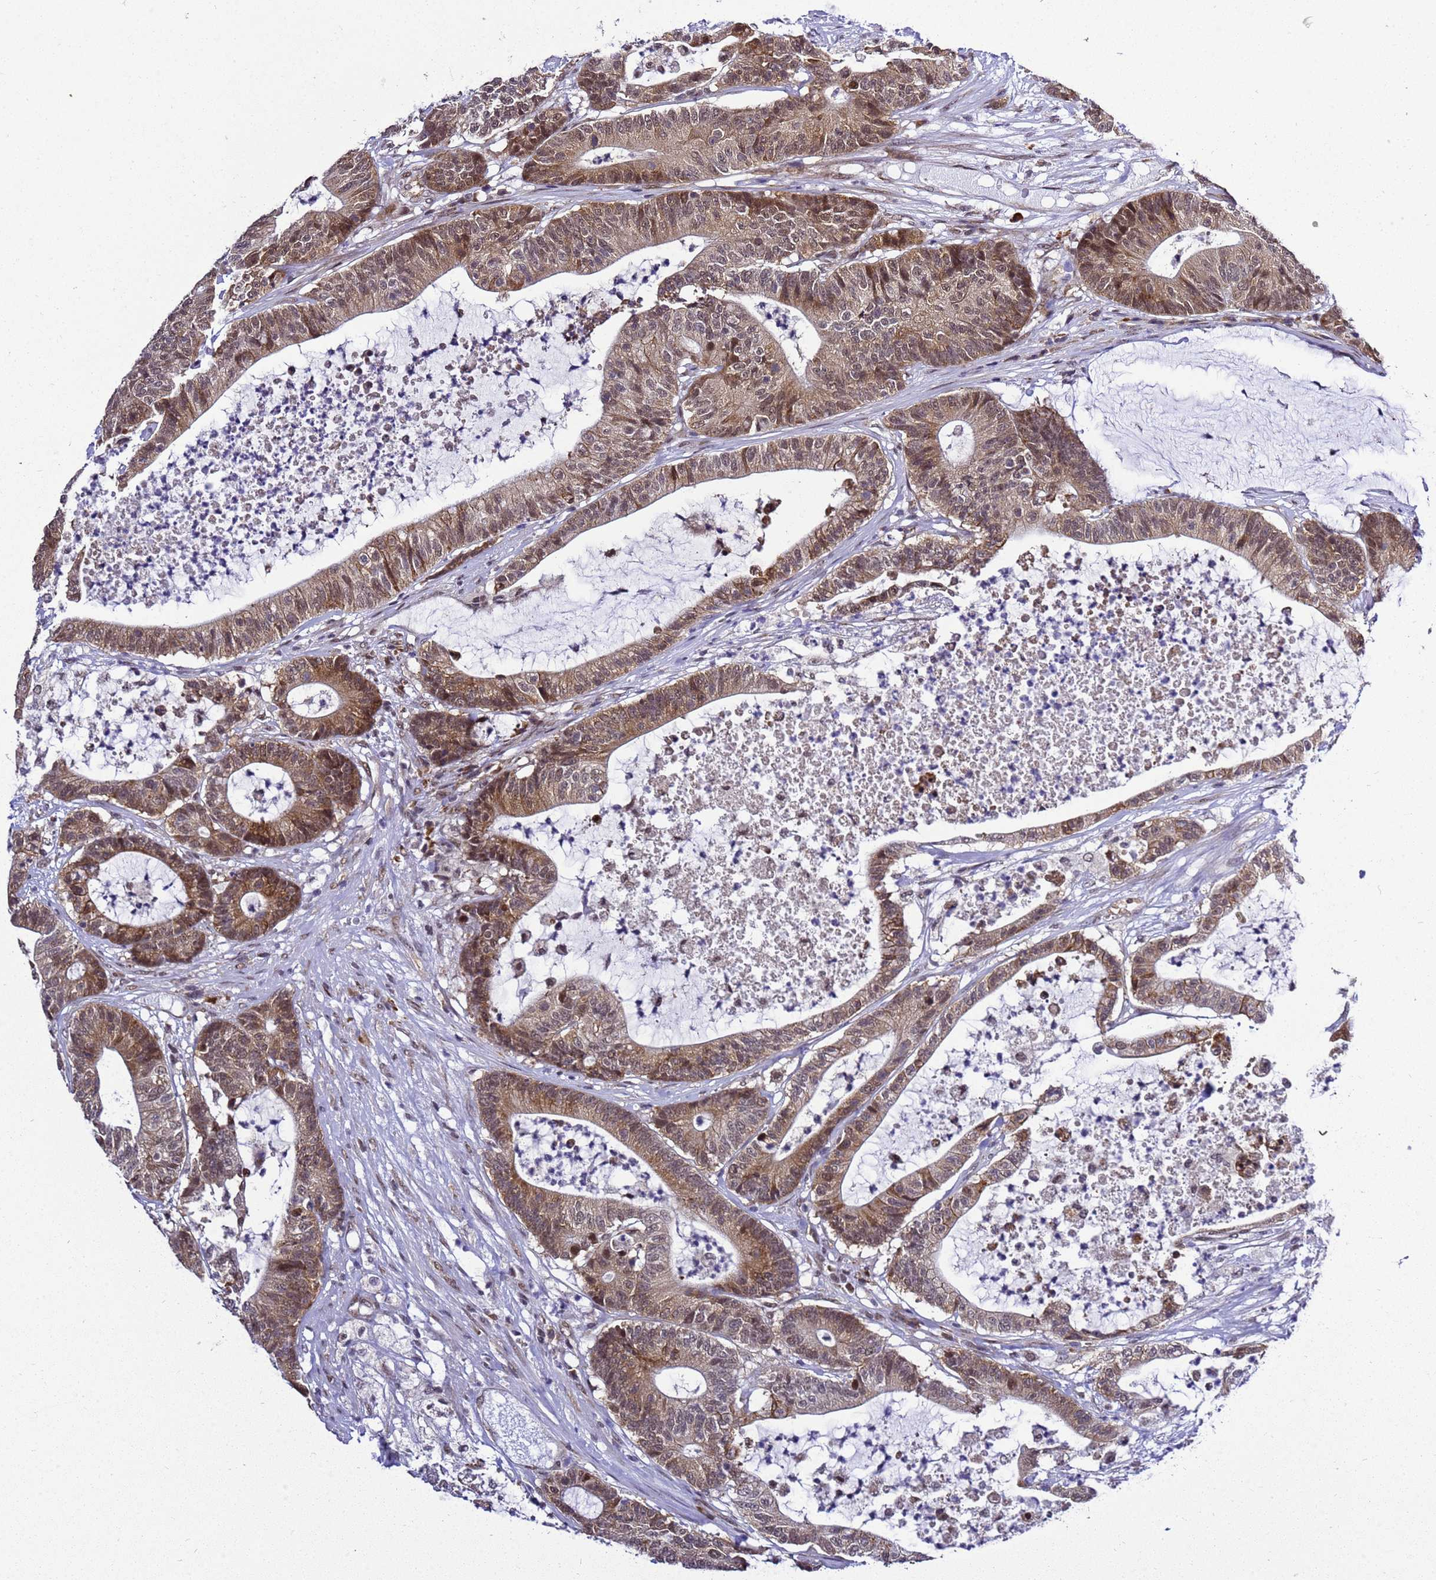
{"staining": {"intensity": "moderate", "quantity": ">75%", "location": "cytoplasmic/membranous,nuclear"}, "tissue": "colorectal cancer", "cell_type": "Tumor cells", "image_type": "cancer", "snomed": [{"axis": "morphology", "description": "Adenocarcinoma, NOS"}, {"axis": "topography", "description": "Colon"}], "caption": "A medium amount of moderate cytoplasmic/membranous and nuclear positivity is appreciated in approximately >75% of tumor cells in colorectal cancer (adenocarcinoma) tissue.", "gene": "SMN1", "patient": {"sex": "female", "age": 84}}